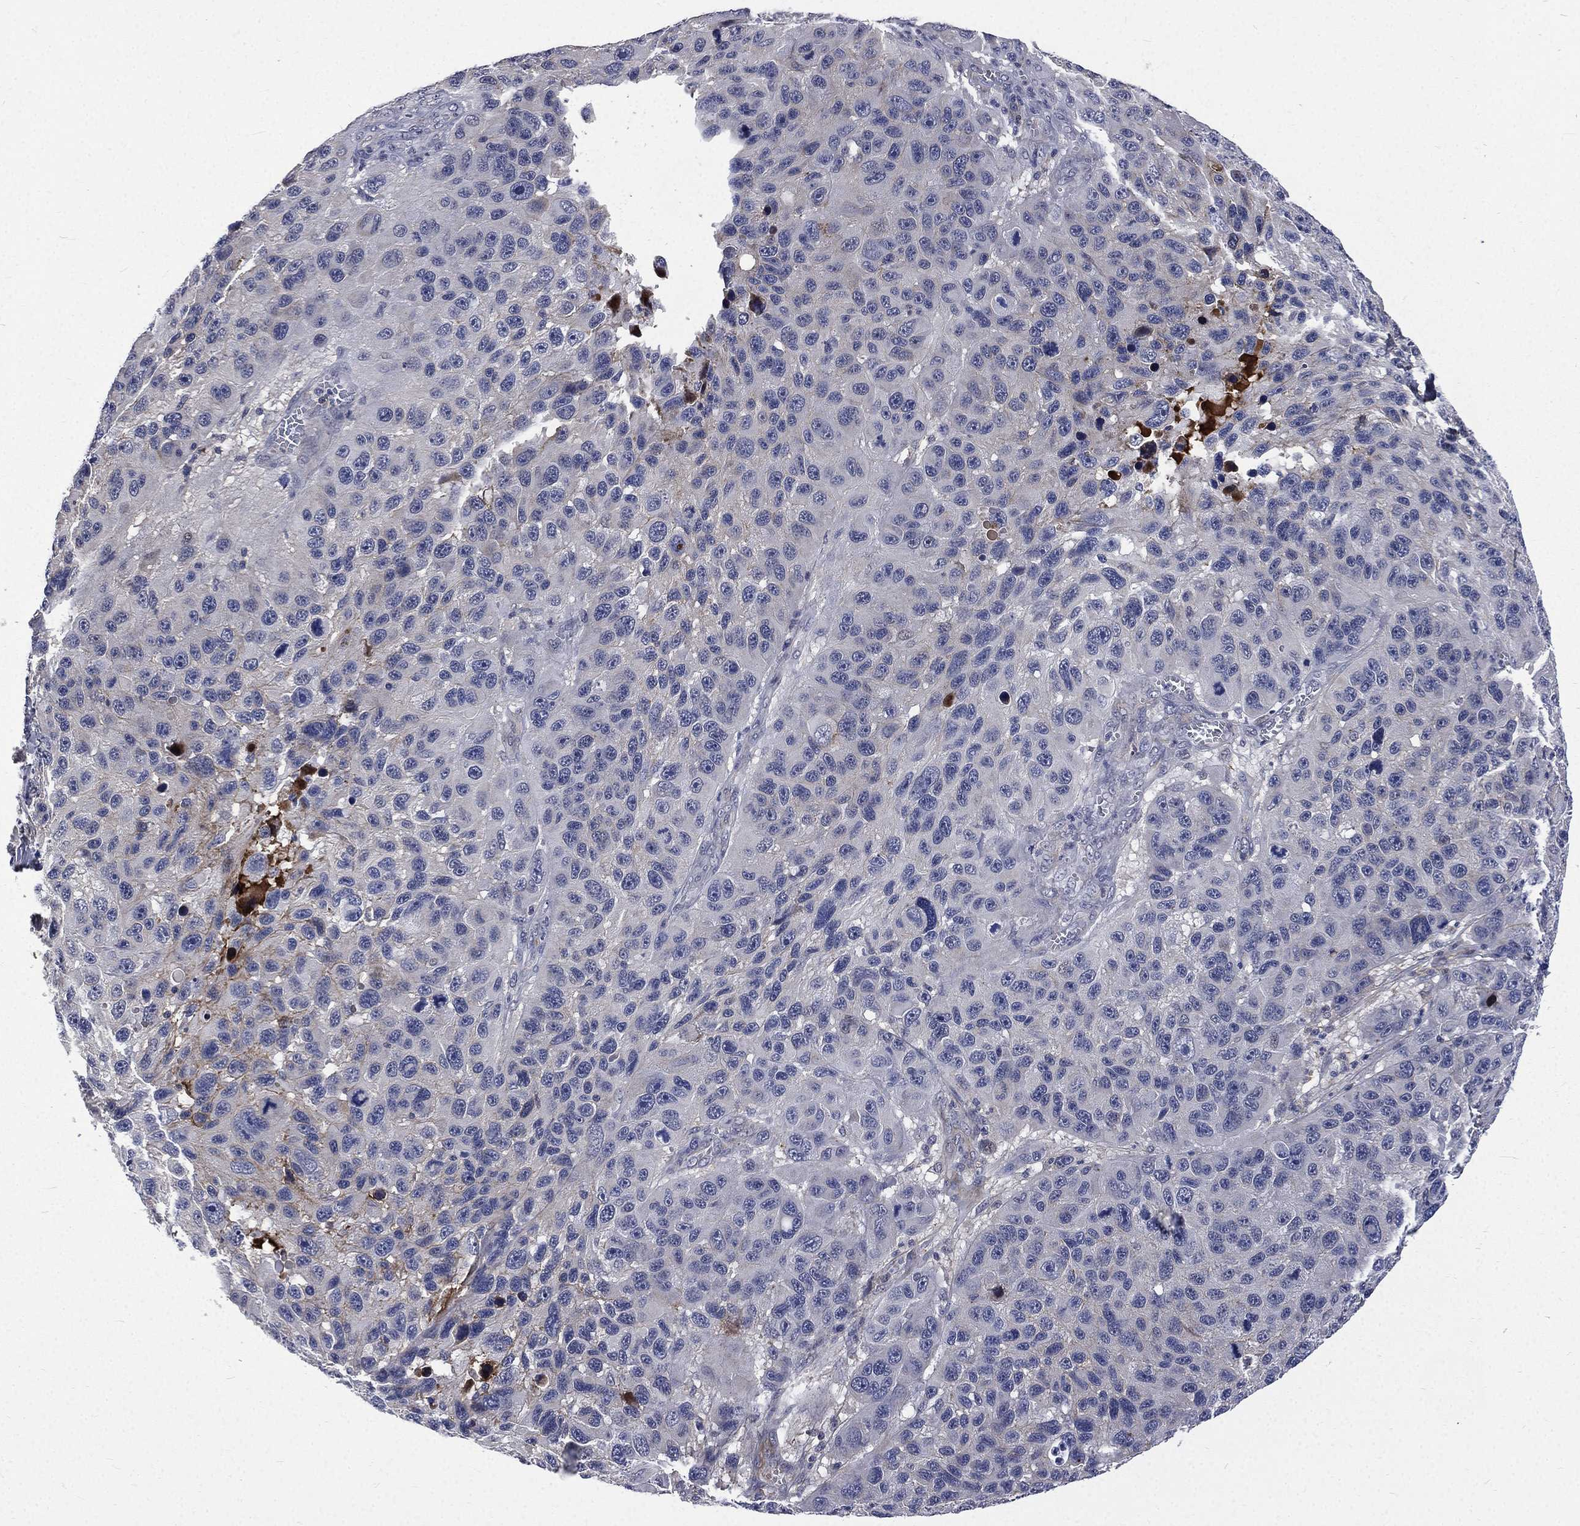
{"staining": {"intensity": "negative", "quantity": "none", "location": "none"}, "tissue": "melanoma", "cell_type": "Tumor cells", "image_type": "cancer", "snomed": [{"axis": "morphology", "description": "Malignant melanoma, NOS"}, {"axis": "topography", "description": "Skin"}], "caption": "The image displays no significant positivity in tumor cells of malignant melanoma.", "gene": "FGG", "patient": {"sex": "male", "age": 53}}